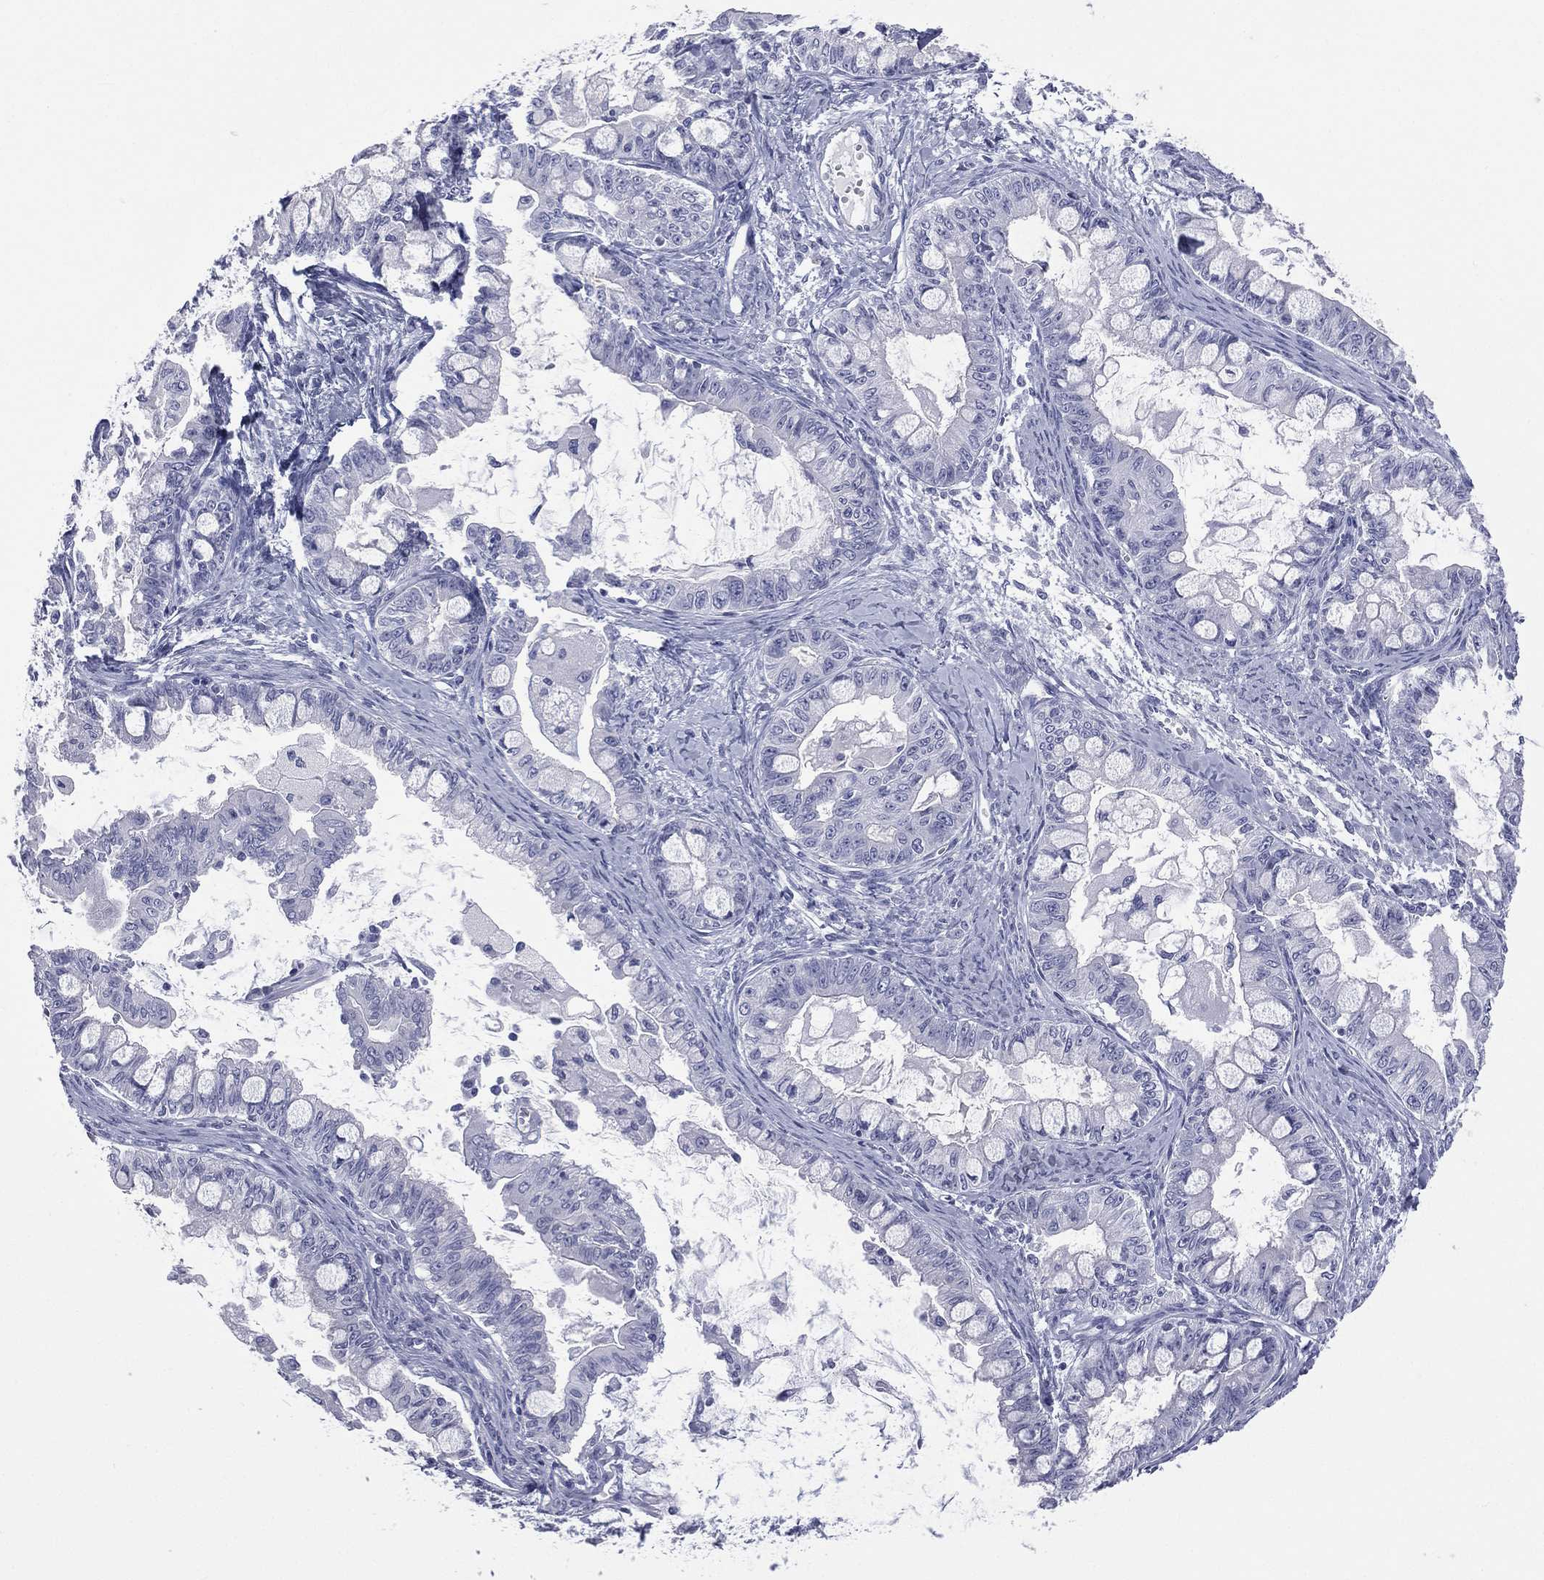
{"staining": {"intensity": "negative", "quantity": "none", "location": "none"}, "tissue": "ovarian cancer", "cell_type": "Tumor cells", "image_type": "cancer", "snomed": [{"axis": "morphology", "description": "Cystadenocarcinoma, mucinous, NOS"}, {"axis": "topography", "description": "Ovary"}], "caption": "Immunohistochemical staining of ovarian cancer demonstrates no significant staining in tumor cells.", "gene": "MLN", "patient": {"sex": "female", "age": 63}}